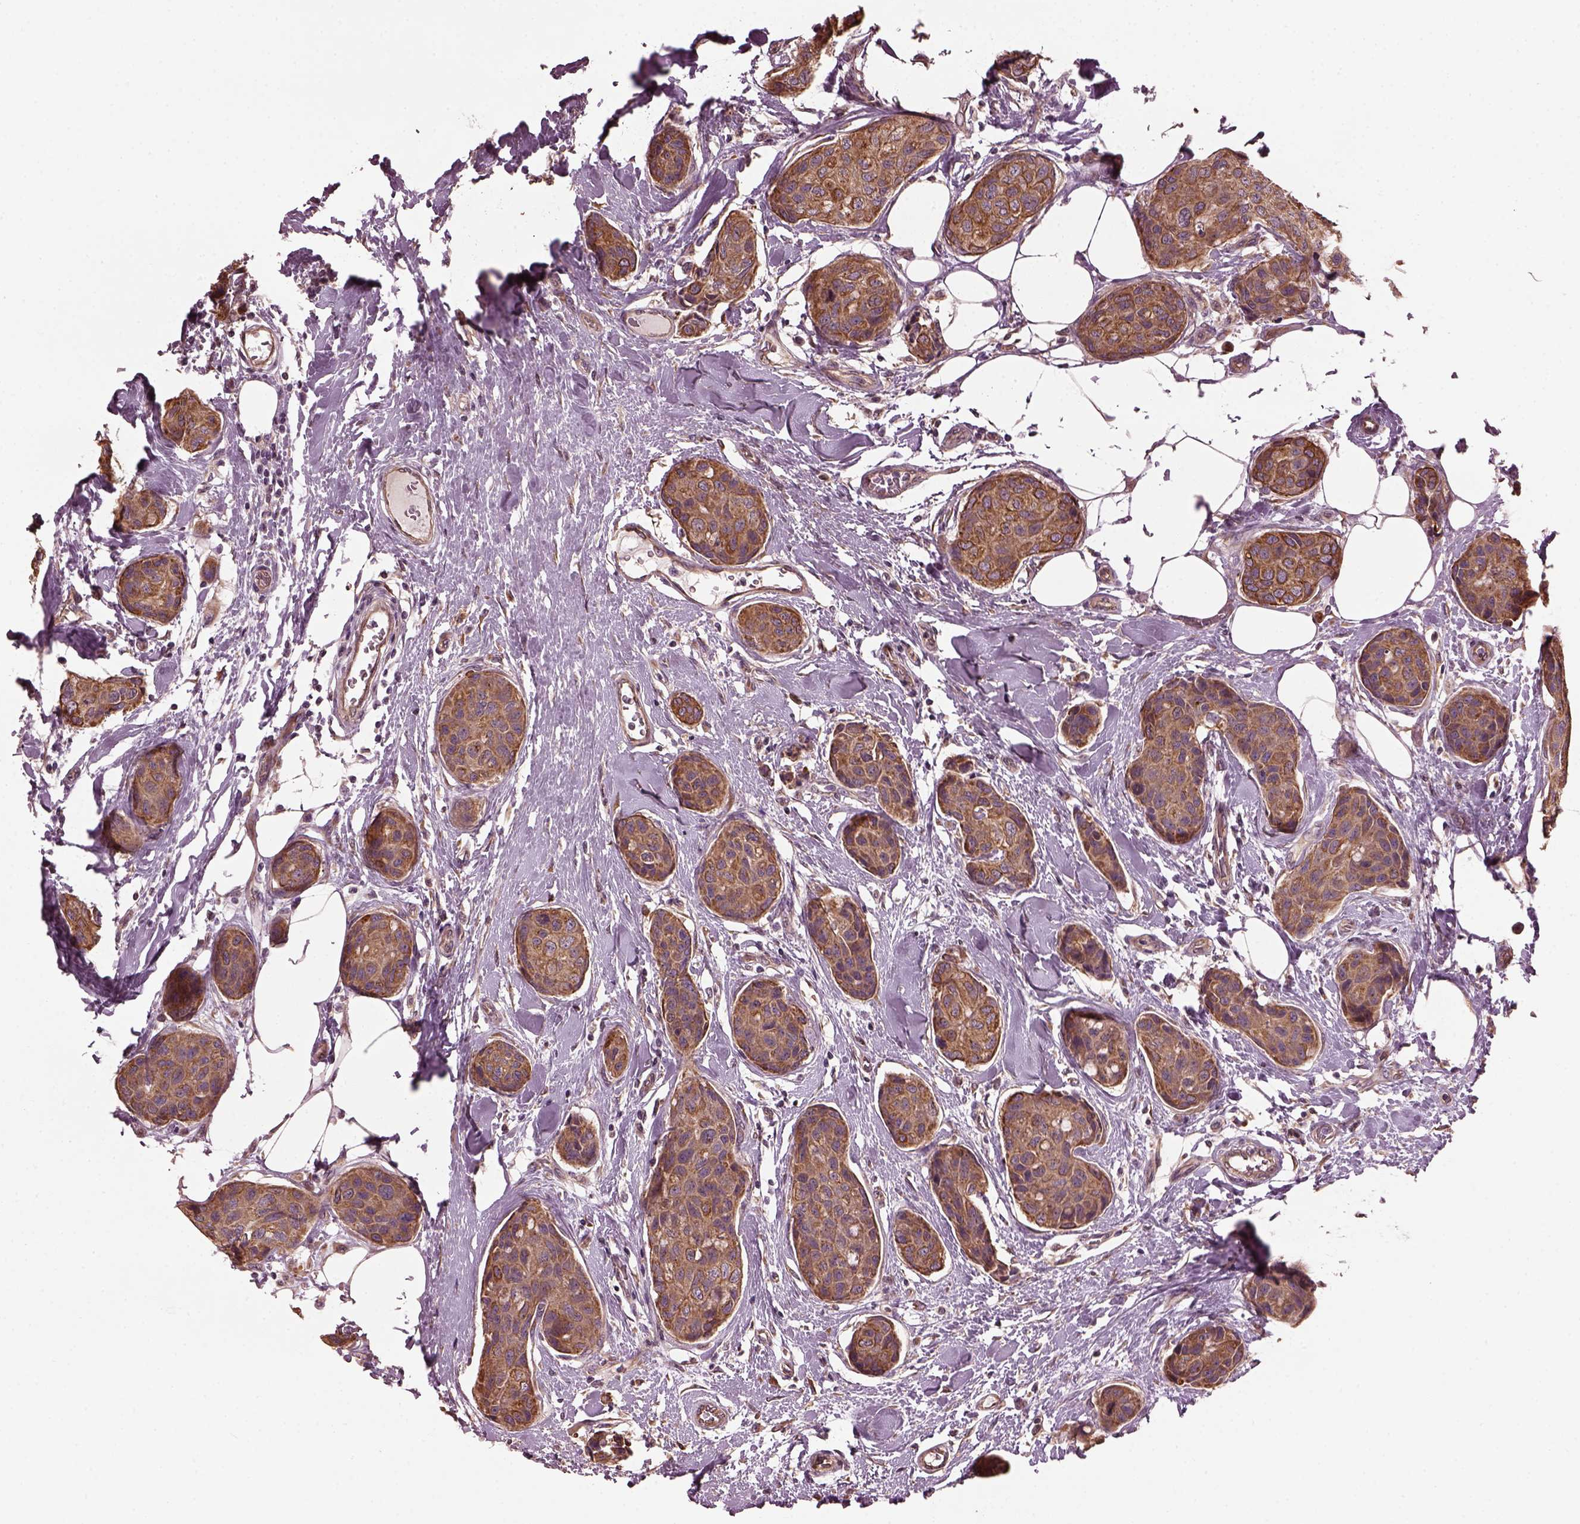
{"staining": {"intensity": "moderate", "quantity": ">75%", "location": "cytoplasmic/membranous,nuclear"}, "tissue": "breast cancer", "cell_type": "Tumor cells", "image_type": "cancer", "snomed": [{"axis": "morphology", "description": "Duct carcinoma"}, {"axis": "topography", "description": "Breast"}], "caption": "This histopathology image shows IHC staining of human breast cancer (infiltrating ductal carcinoma), with medium moderate cytoplasmic/membranous and nuclear expression in about >75% of tumor cells.", "gene": "RUFY3", "patient": {"sex": "female", "age": 80}}